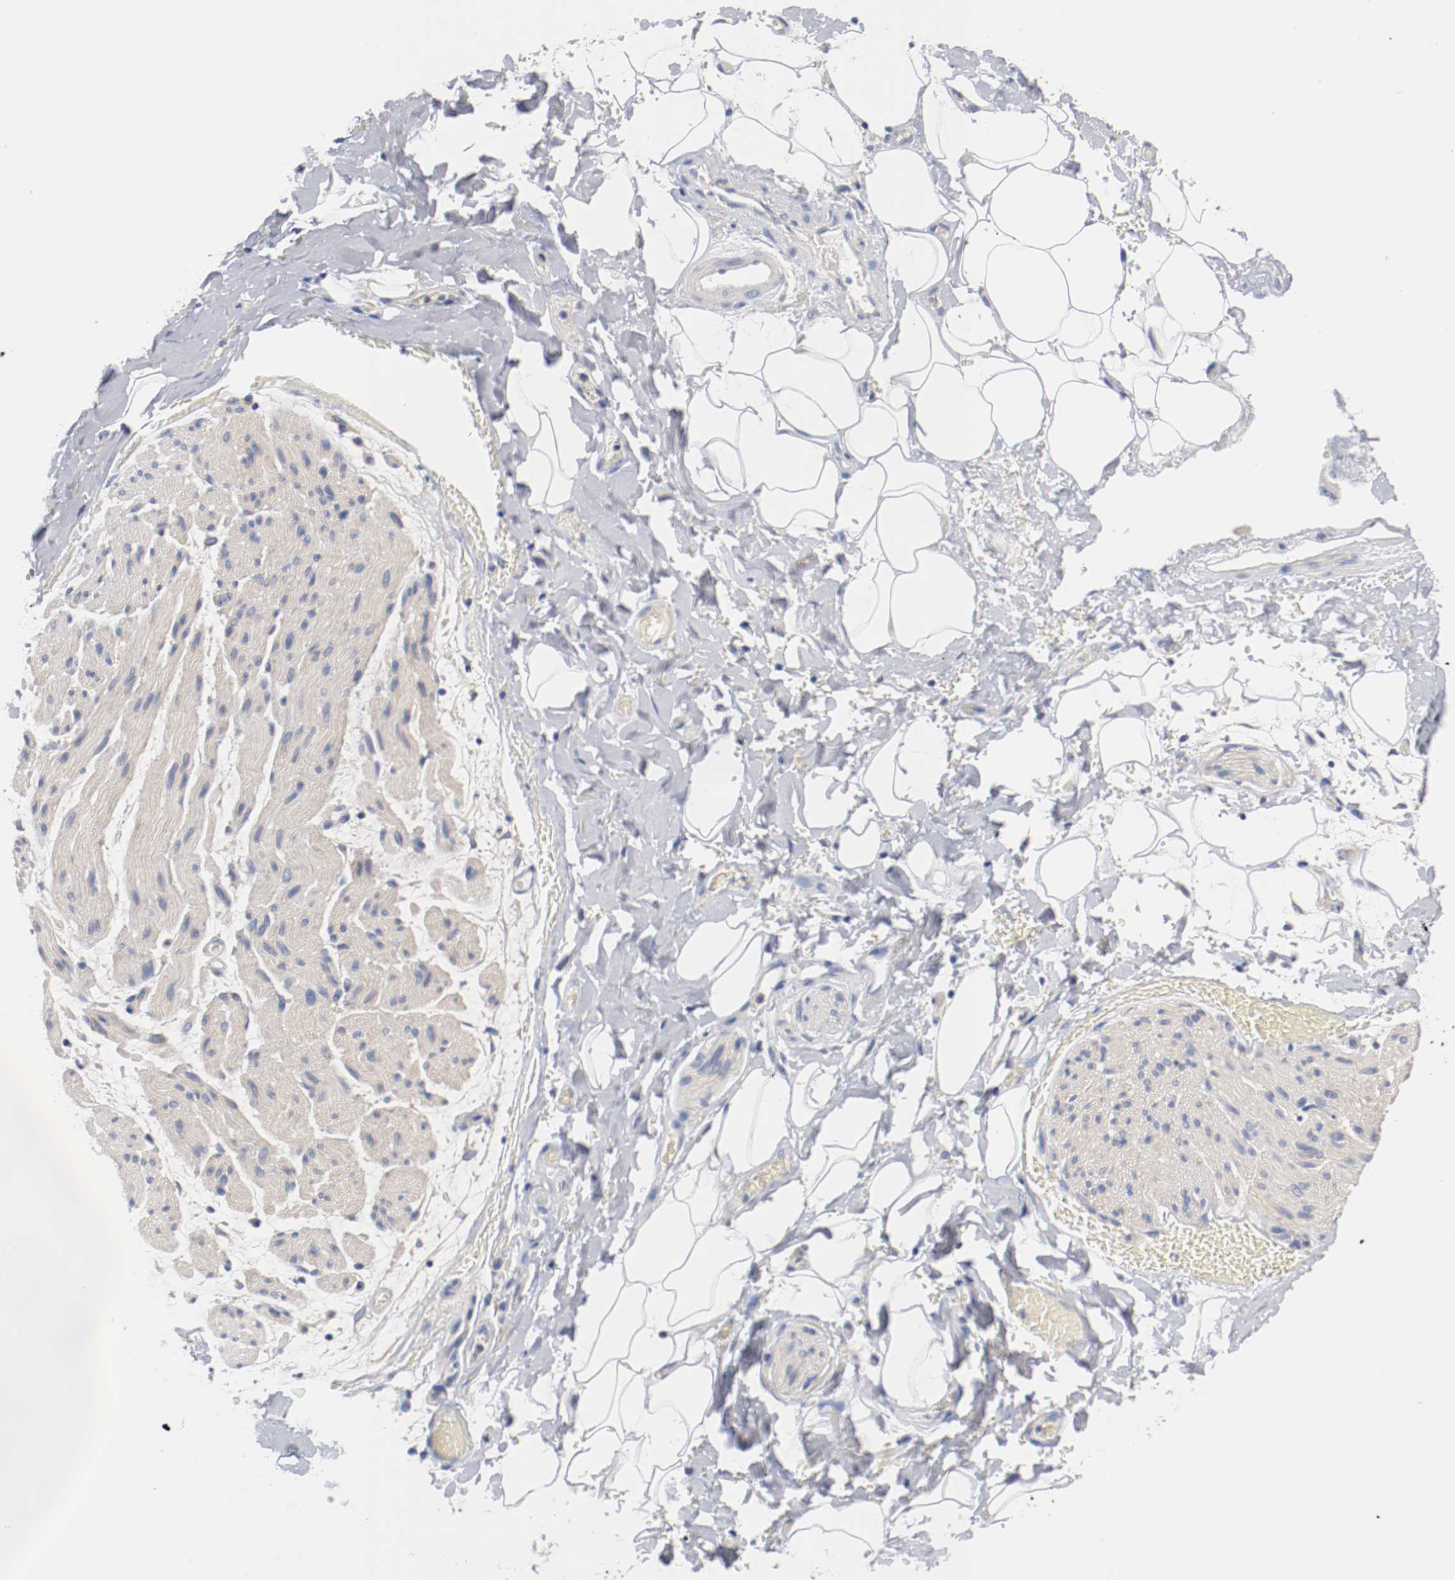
{"staining": {"intensity": "negative", "quantity": "none", "location": "none"}, "tissue": "adipose tissue", "cell_type": "Adipocytes", "image_type": "normal", "snomed": [{"axis": "morphology", "description": "Normal tissue, NOS"}, {"axis": "morphology", "description": "Cholangiocarcinoma"}, {"axis": "topography", "description": "Liver"}, {"axis": "topography", "description": "Peripheral nerve tissue"}], "caption": "Adipocytes show no significant positivity in normal adipose tissue.", "gene": "HGS", "patient": {"sex": "male", "age": 50}}